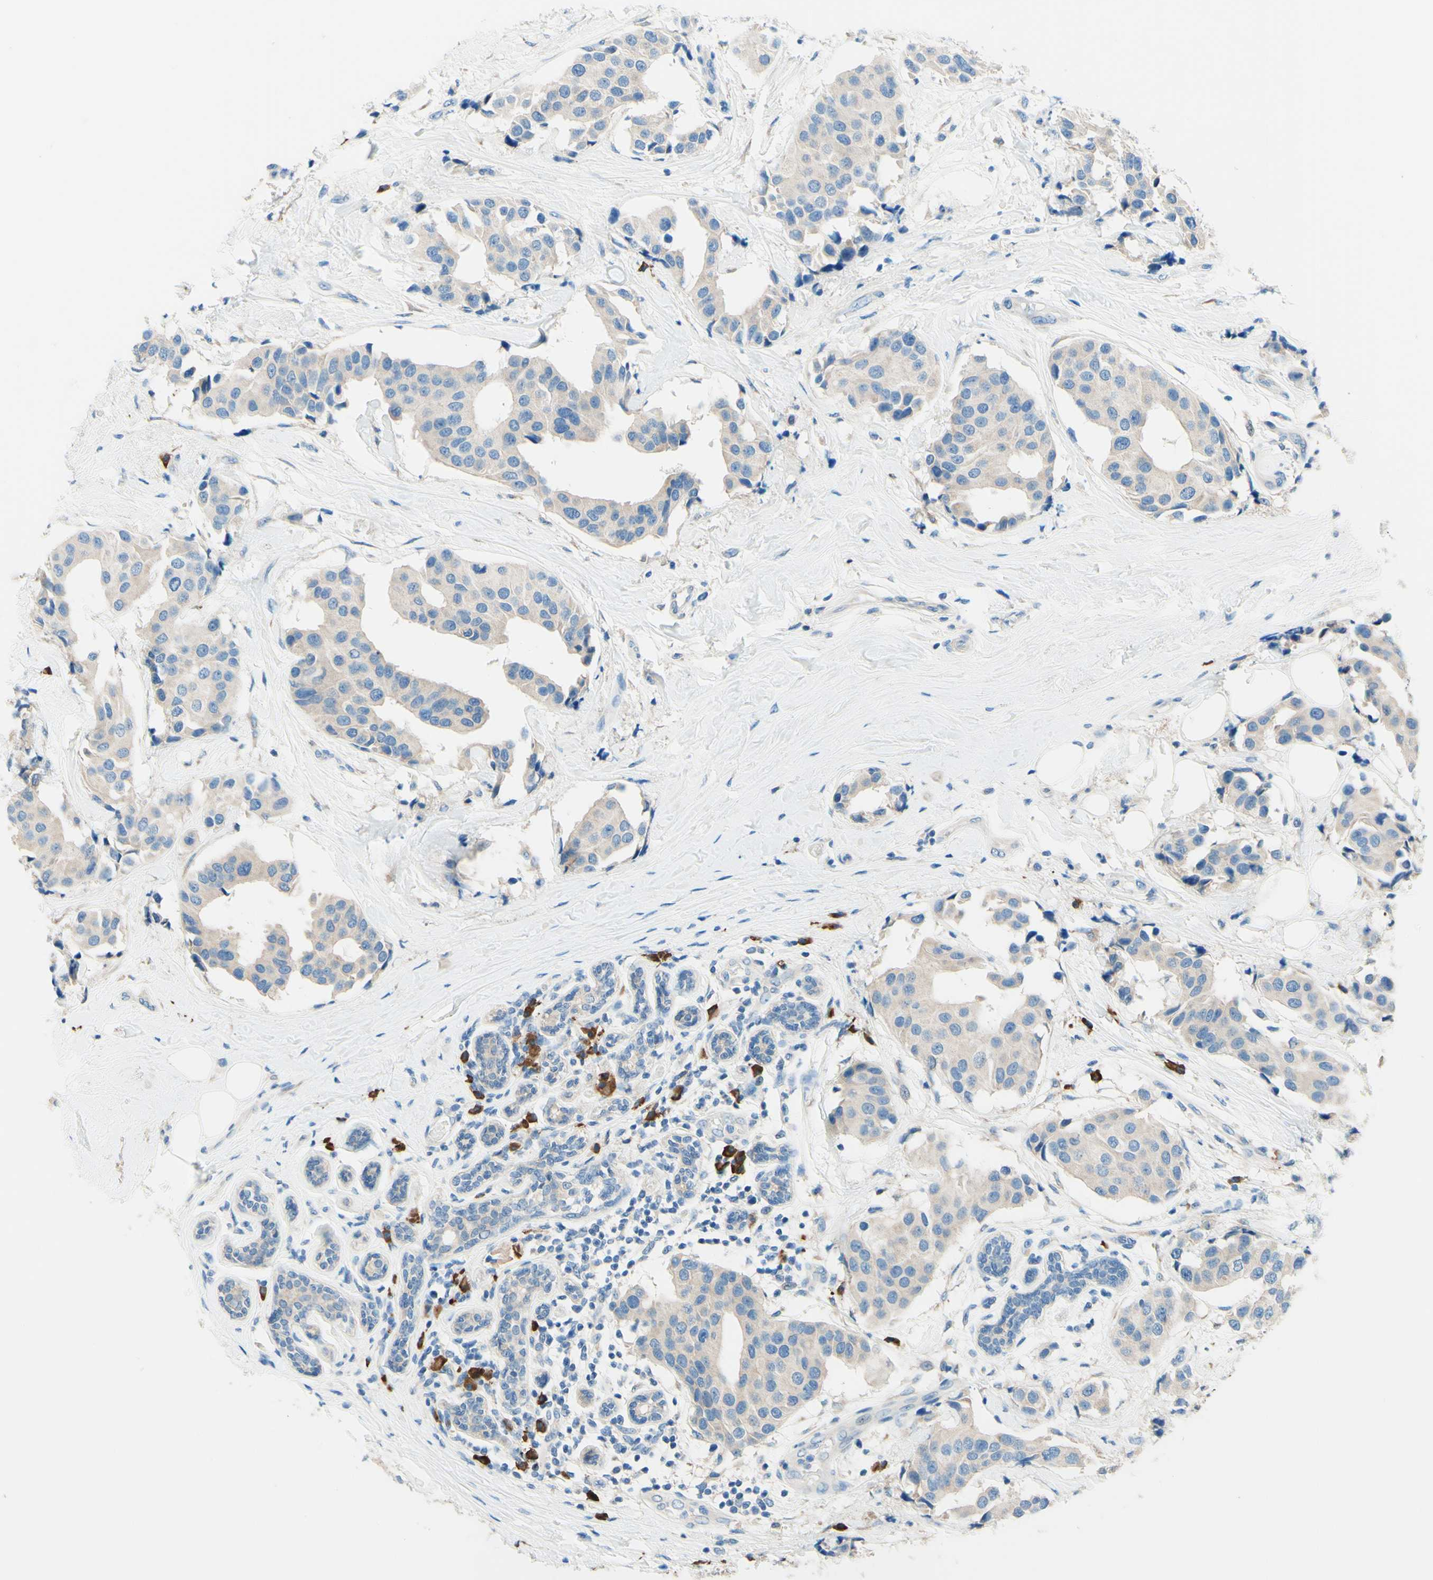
{"staining": {"intensity": "weak", "quantity": ">75%", "location": "cytoplasmic/membranous"}, "tissue": "breast cancer", "cell_type": "Tumor cells", "image_type": "cancer", "snomed": [{"axis": "morphology", "description": "Normal tissue, NOS"}, {"axis": "morphology", "description": "Duct carcinoma"}, {"axis": "topography", "description": "Breast"}], "caption": "Approximately >75% of tumor cells in breast cancer show weak cytoplasmic/membranous protein expression as visualized by brown immunohistochemical staining.", "gene": "PASD1", "patient": {"sex": "female", "age": 39}}